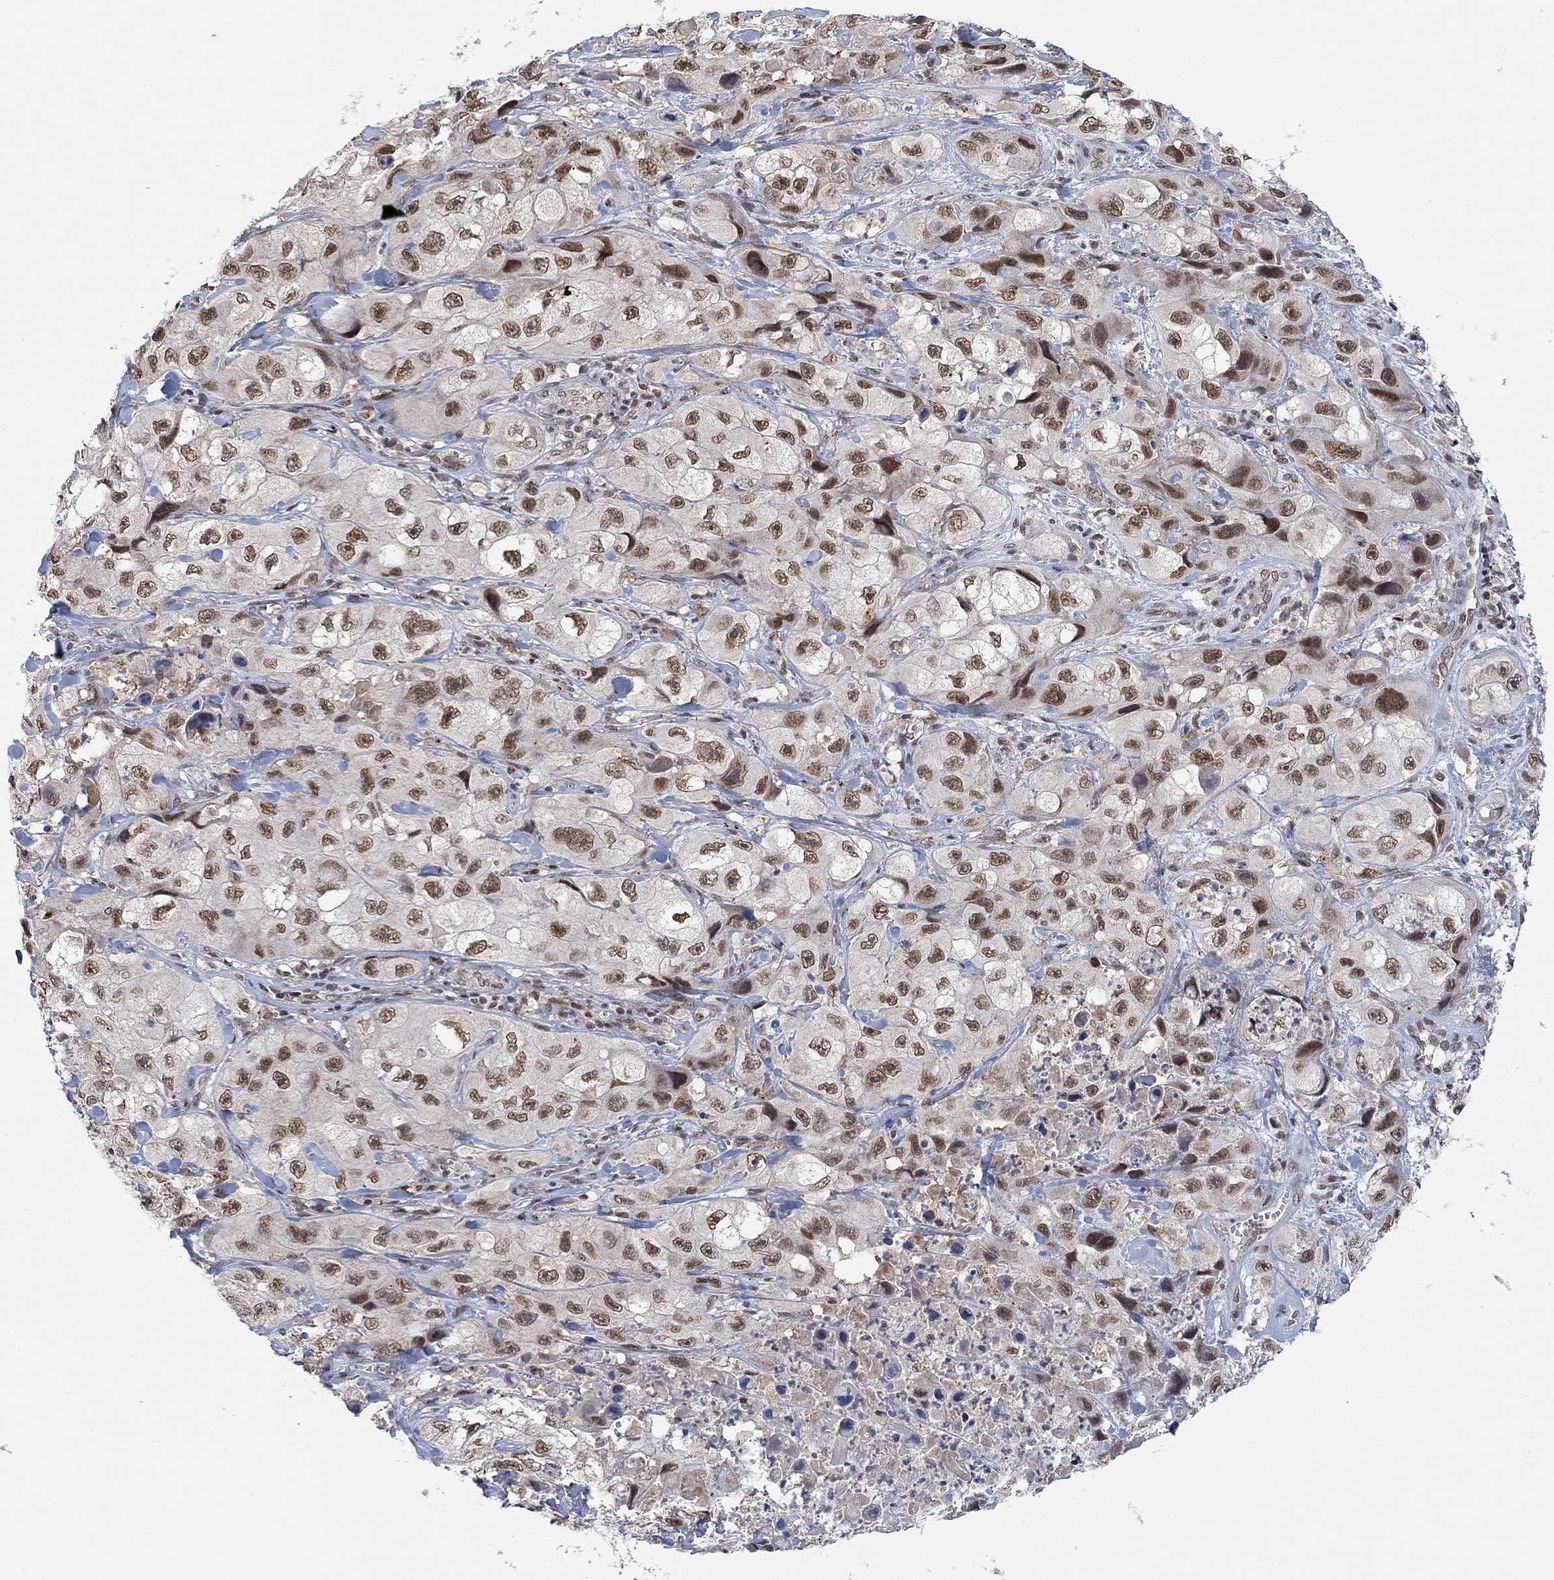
{"staining": {"intensity": "strong", "quantity": ">75%", "location": "nuclear"}, "tissue": "skin cancer", "cell_type": "Tumor cells", "image_type": "cancer", "snomed": [{"axis": "morphology", "description": "Squamous cell carcinoma, NOS"}, {"axis": "topography", "description": "Skin"}, {"axis": "topography", "description": "Subcutis"}], "caption": "Skin cancer (squamous cell carcinoma) was stained to show a protein in brown. There is high levels of strong nuclear staining in approximately >75% of tumor cells. The staining was performed using DAB (3,3'-diaminobenzidine) to visualize the protein expression in brown, while the nuclei were stained in blue with hematoxylin (Magnification: 20x).", "gene": "THAP8", "patient": {"sex": "male", "age": 73}}